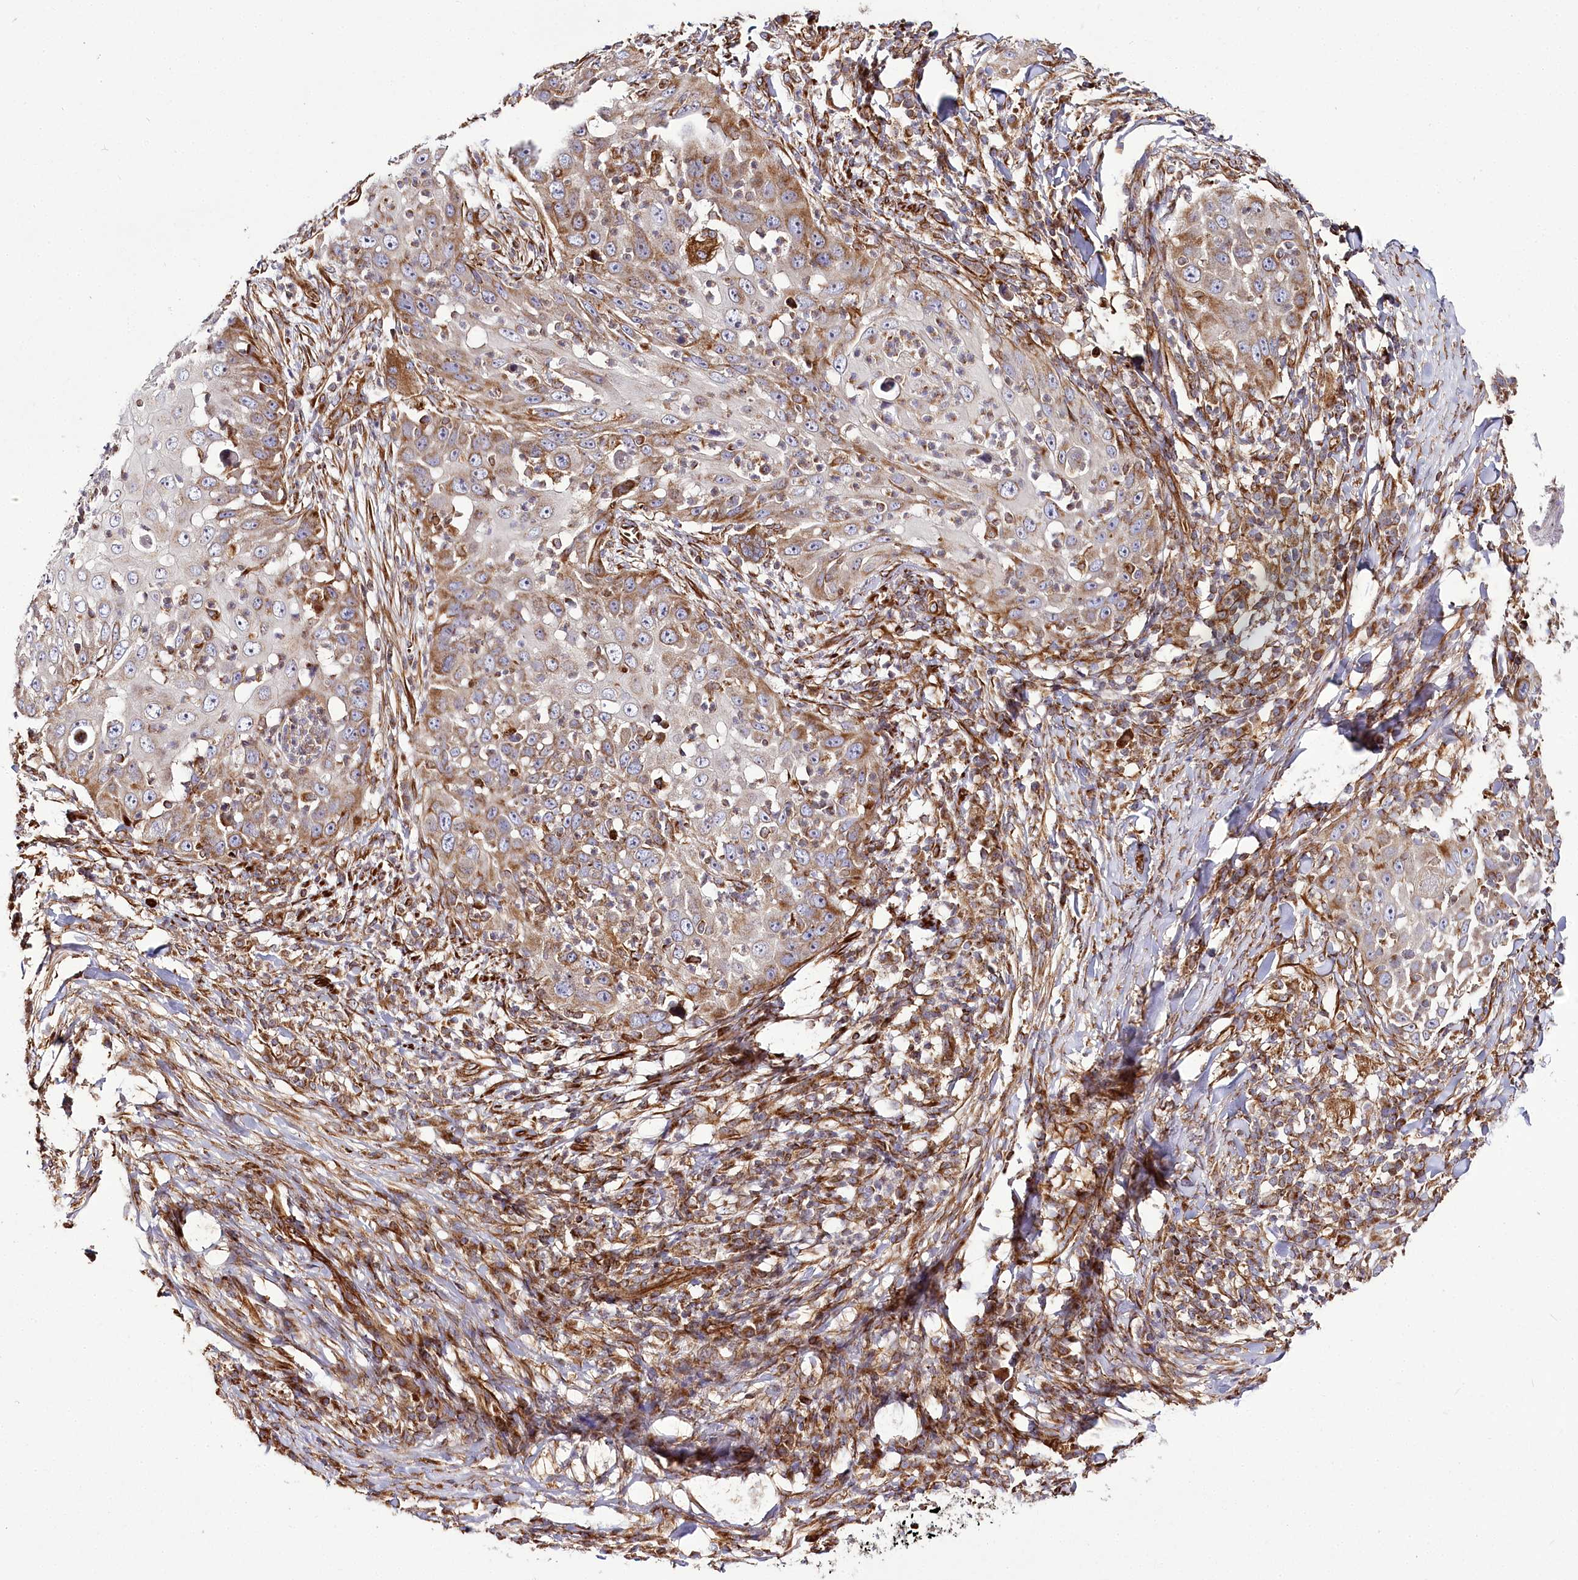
{"staining": {"intensity": "moderate", "quantity": ">75%", "location": "cytoplasmic/membranous"}, "tissue": "skin cancer", "cell_type": "Tumor cells", "image_type": "cancer", "snomed": [{"axis": "morphology", "description": "Squamous cell carcinoma, NOS"}, {"axis": "topography", "description": "Skin"}], "caption": "The photomicrograph shows immunohistochemical staining of skin cancer (squamous cell carcinoma). There is moderate cytoplasmic/membranous positivity is present in about >75% of tumor cells.", "gene": "THUMPD3", "patient": {"sex": "female", "age": 44}}